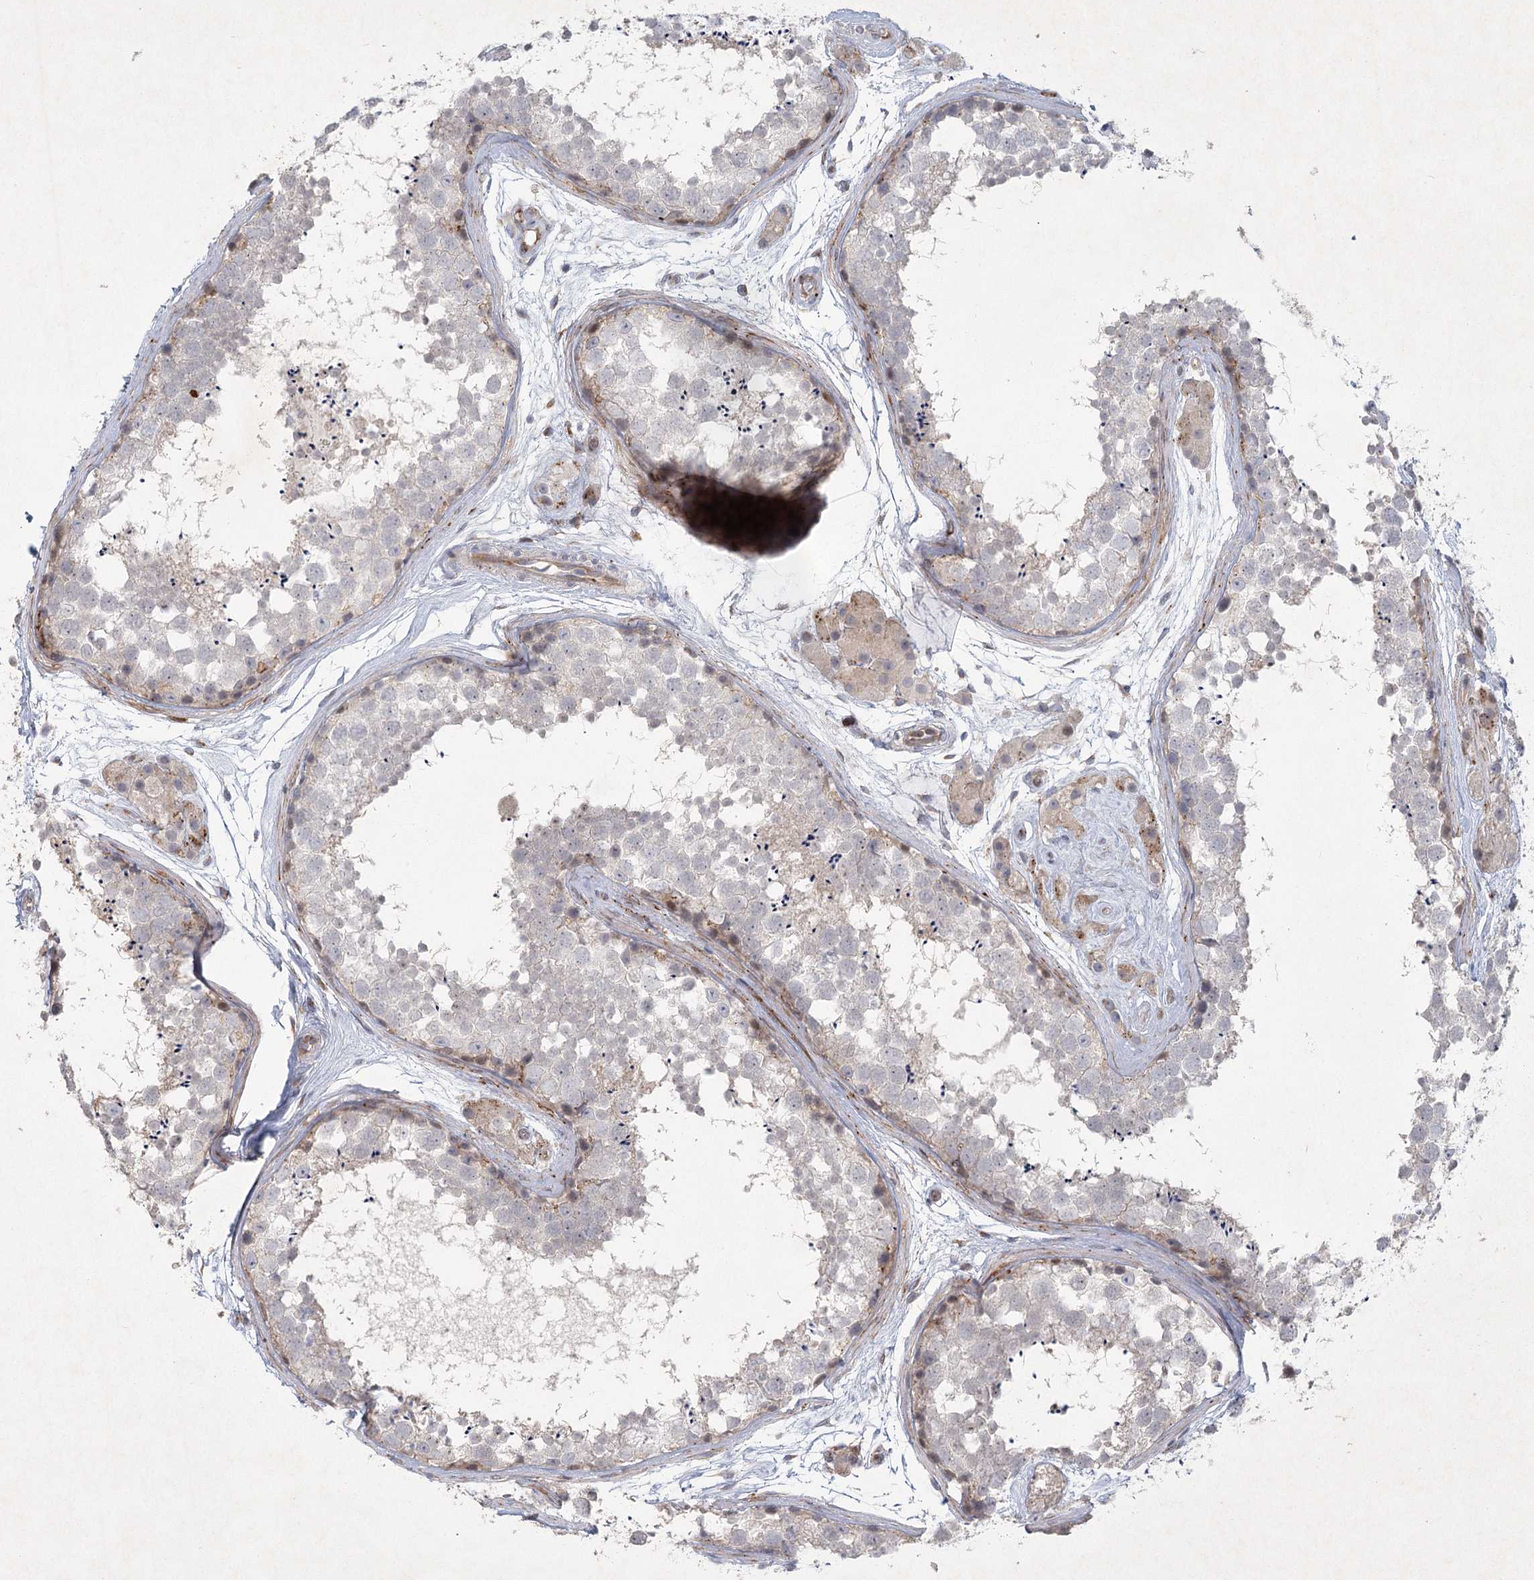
{"staining": {"intensity": "moderate", "quantity": "<25%", "location": "cytoplasmic/membranous"}, "tissue": "testis", "cell_type": "Cells in seminiferous ducts", "image_type": "normal", "snomed": [{"axis": "morphology", "description": "Normal tissue, NOS"}, {"axis": "topography", "description": "Testis"}], "caption": "This histopathology image exhibits IHC staining of unremarkable testis, with low moderate cytoplasmic/membranous expression in about <25% of cells in seminiferous ducts.", "gene": "FAM110C", "patient": {"sex": "male", "age": 56}}